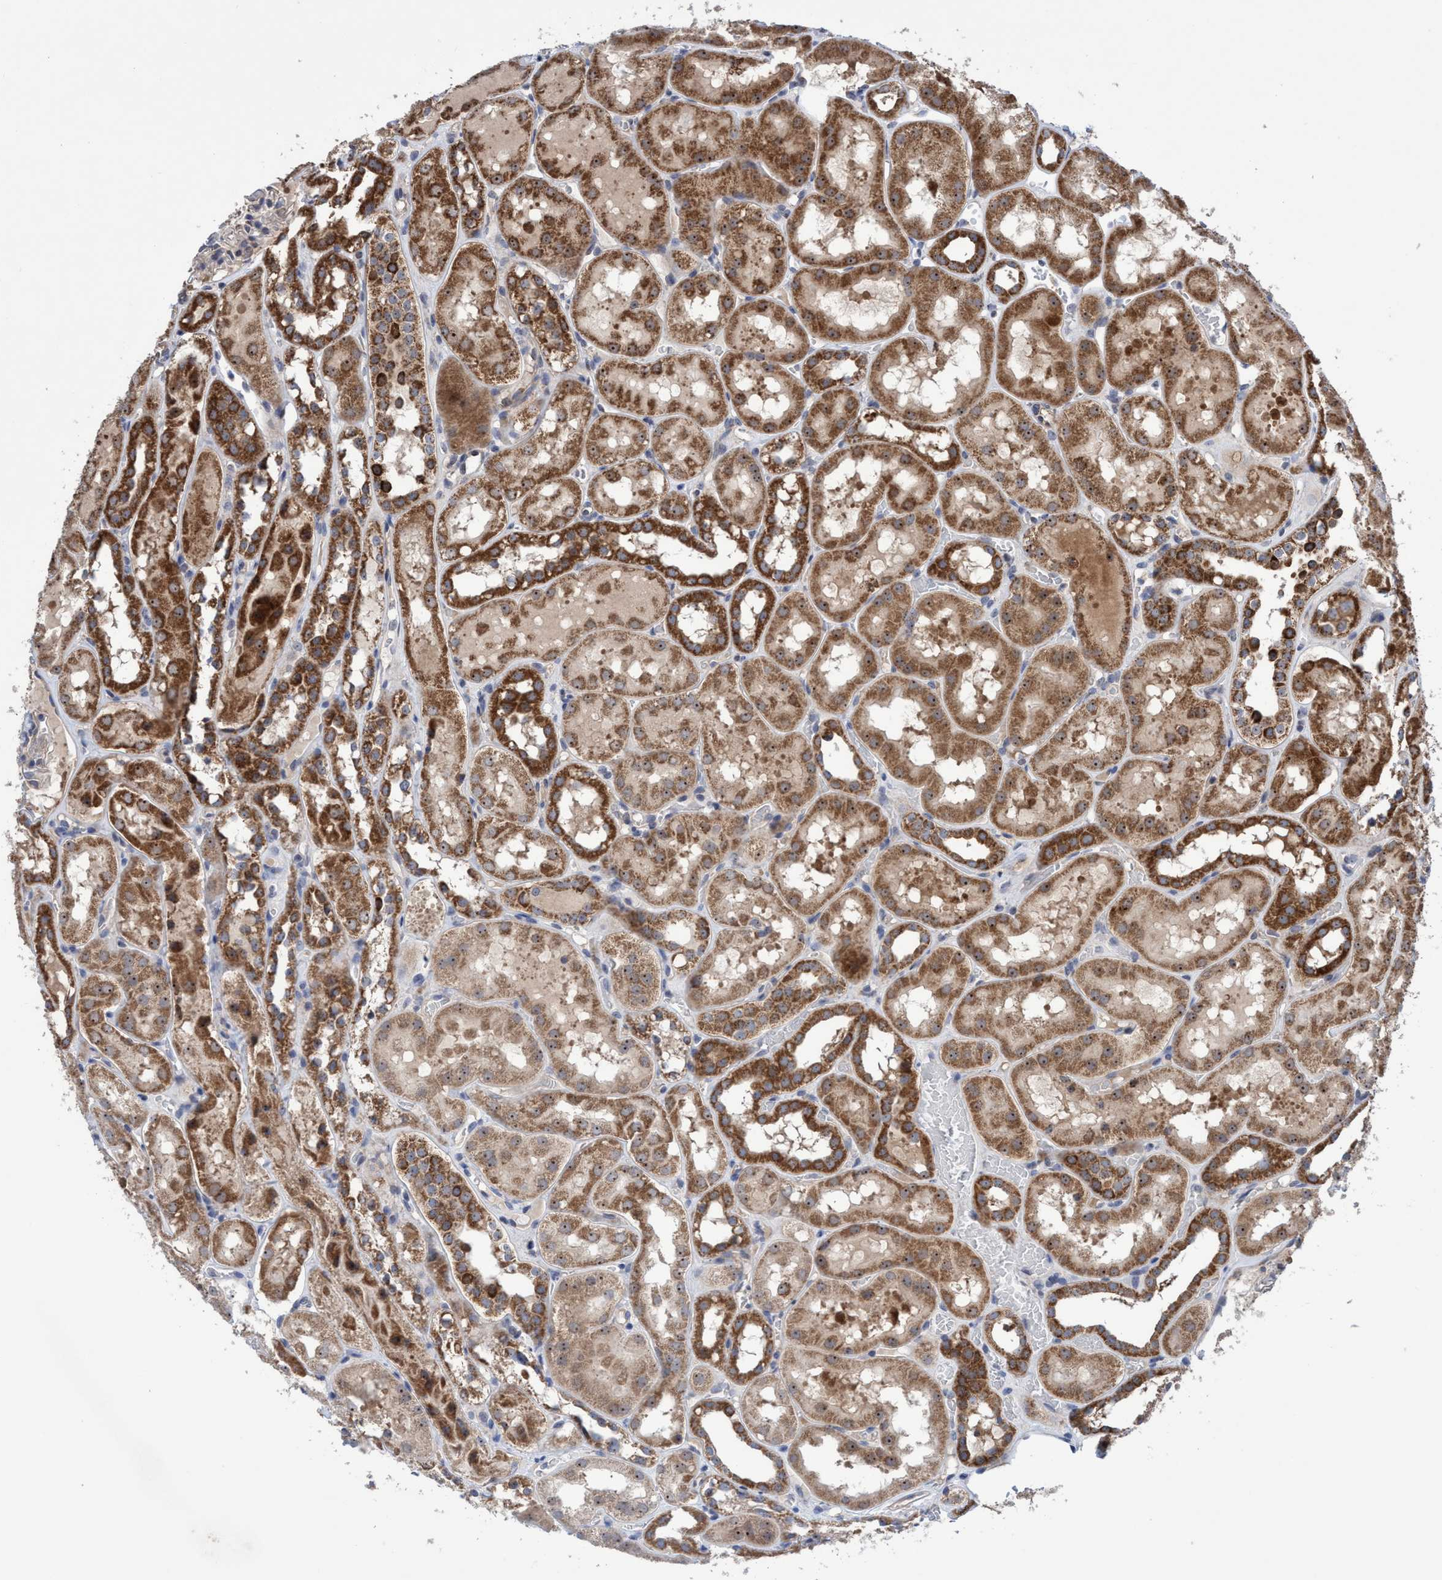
{"staining": {"intensity": "negative", "quantity": "none", "location": "none"}, "tissue": "kidney", "cell_type": "Cells in glomeruli", "image_type": "normal", "snomed": [{"axis": "morphology", "description": "Normal tissue, NOS"}, {"axis": "topography", "description": "Kidney"}, {"axis": "topography", "description": "Urinary bladder"}], "caption": "Normal kidney was stained to show a protein in brown. There is no significant expression in cells in glomeruli.", "gene": "P2RY14", "patient": {"sex": "male", "age": 16}}